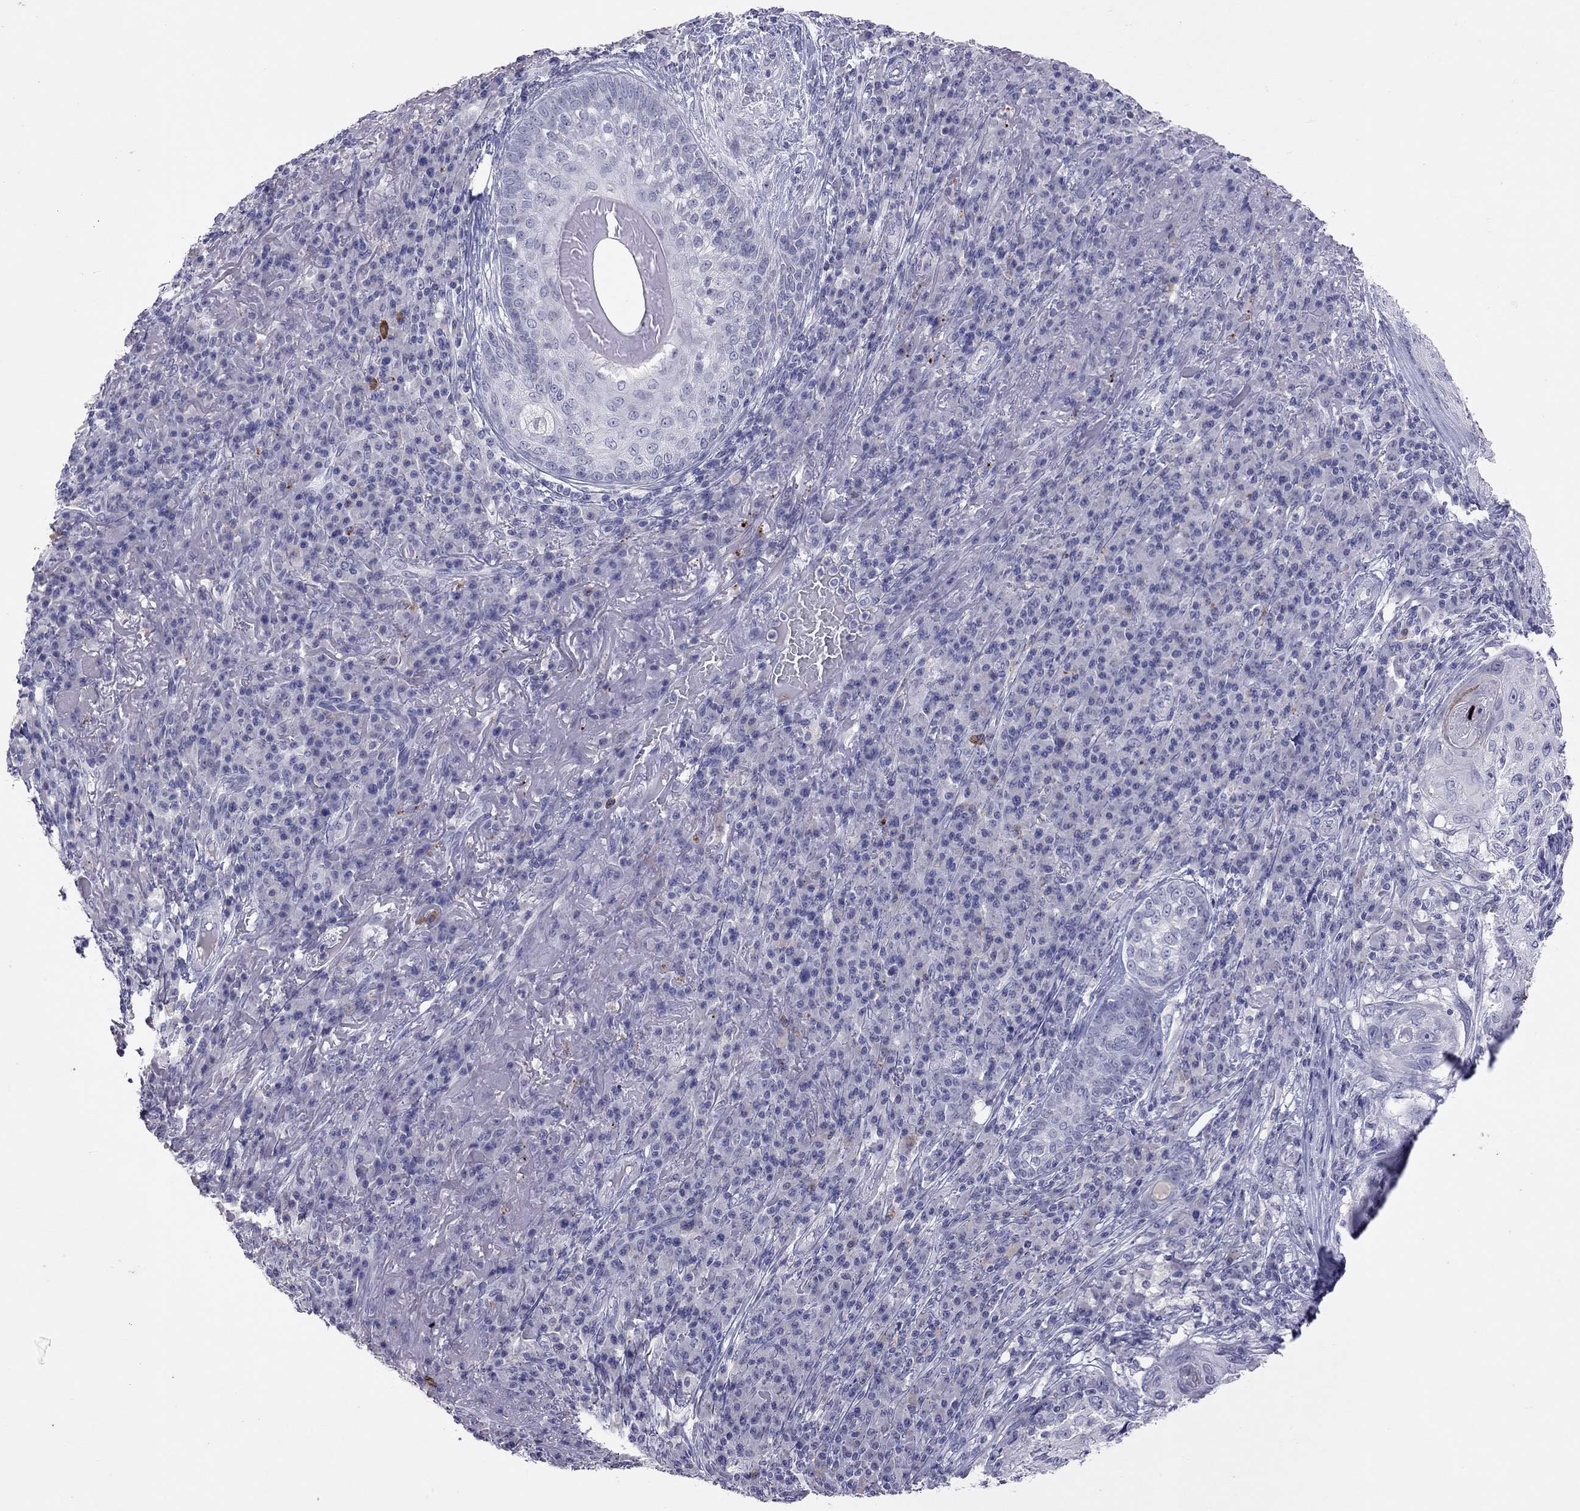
{"staining": {"intensity": "negative", "quantity": "none", "location": "none"}, "tissue": "skin cancer", "cell_type": "Tumor cells", "image_type": "cancer", "snomed": [{"axis": "morphology", "description": "Squamous cell carcinoma, NOS"}, {"axis": "topography", "description": "Skin"}], "caption": "Micrograph shows no significant protein positivity in tumor cells of squamous cell carcinoma (skin). (DAB immunohistochemistry visualized using brightfield microscopy, high magnification).", "gene": "SLAMF1", "patient": {"sex": "male", "age": 92}}